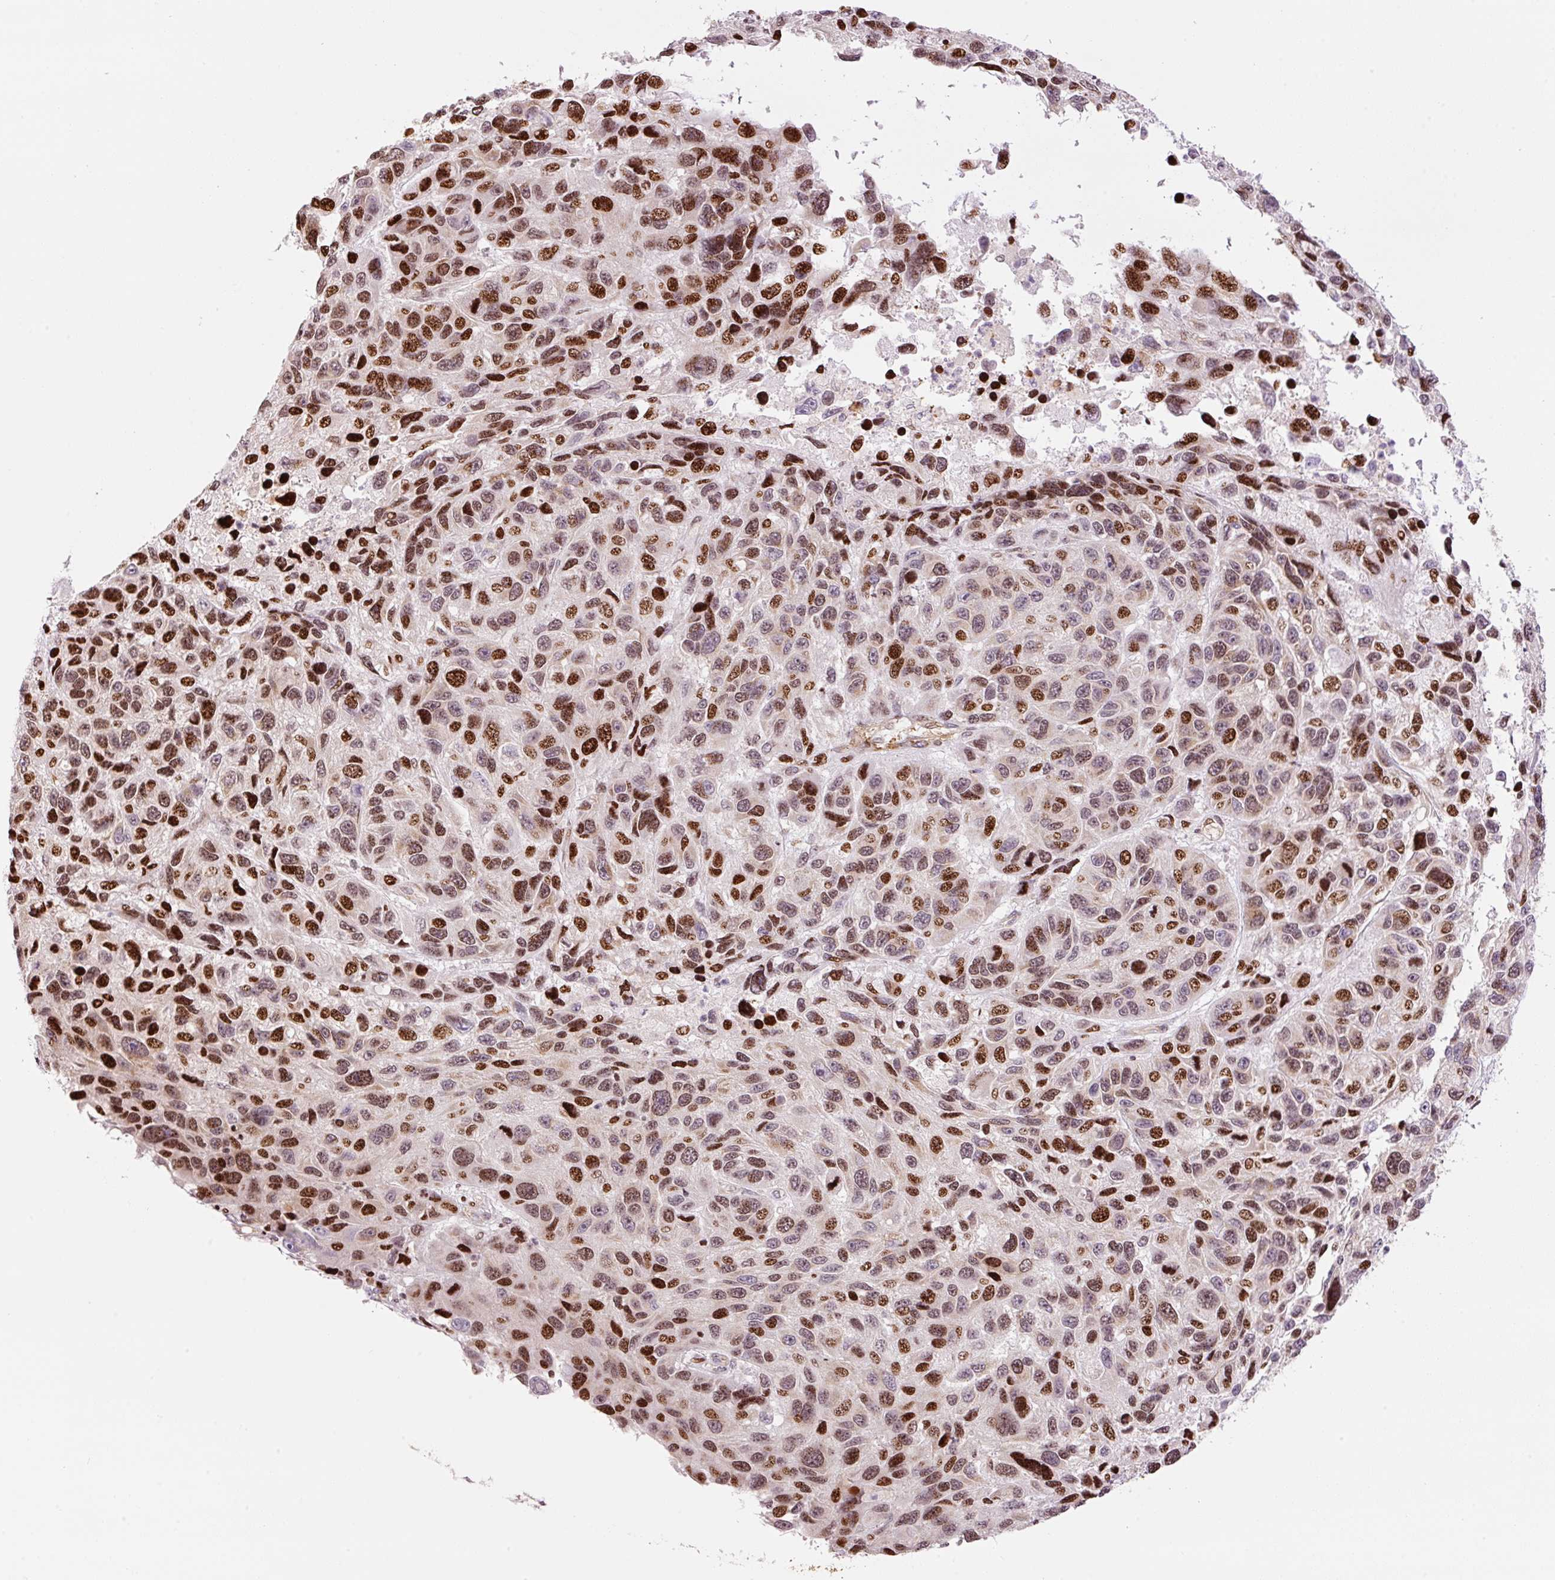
{"staining": {"intensity": "moderate", "quantity": "25%-75%", "location": "nuclear"}, "tissue": "melanoma", "cell_type": "Tumor cells", "image_type": "cancer", "snomed": [{"axis": "morphology", "description": "Malignant melanoma, NOS"}, {"axis": "topography", "description": "Skin"}], "caption": "IHC (DAB (3,3'-diaminobenzidine)) staining of malignant melanoma demonstrates moderate nuclear protein expression in about 25%-75% of tumor cells. The staining was performed using DAB, with brown indicating positive protein expression. Nuclei are stained blue with hematoxylin.", "gene": "TMEM8B", "patient": {"sex": "male", "age": 53}}